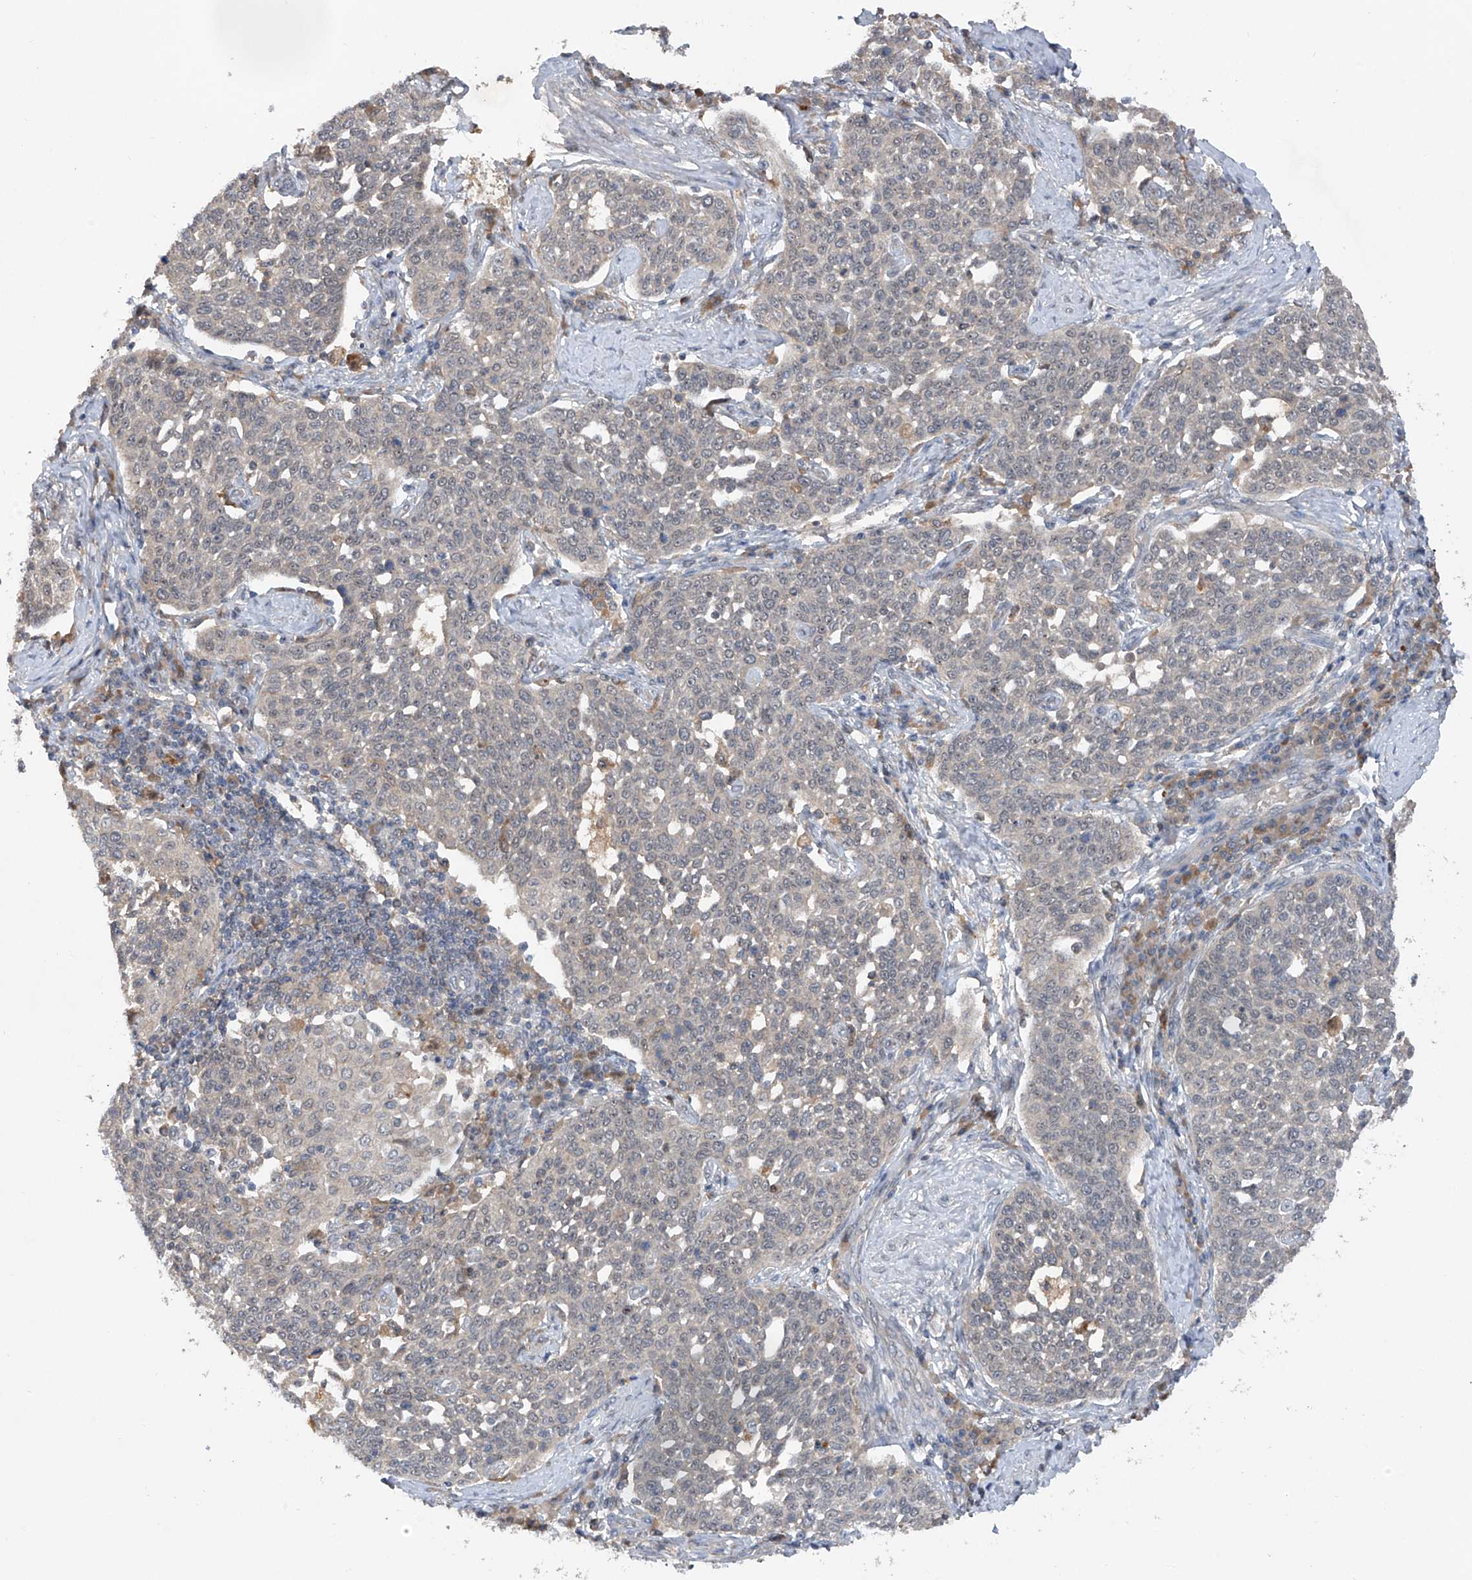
{"staining": {"intensity": "negative", "quantity": "none", "location": "none"}, "tissue": "cervical cancer", "cell_type": "Tumor cells", "image_type": "cancer", "snomed": [{"axis": "morphology", "description": "Squamous cell carcinoma, NOS"}, {"axis": "topography", "description": "Cervix"}], "caption": "High power microscopy photomicrograph of an IHC micrograph of cervical cancer, revealing no significant positivity in tumor cells.", "gene": "FAM135A", "patient": {"sex": "female", "age": 34}}